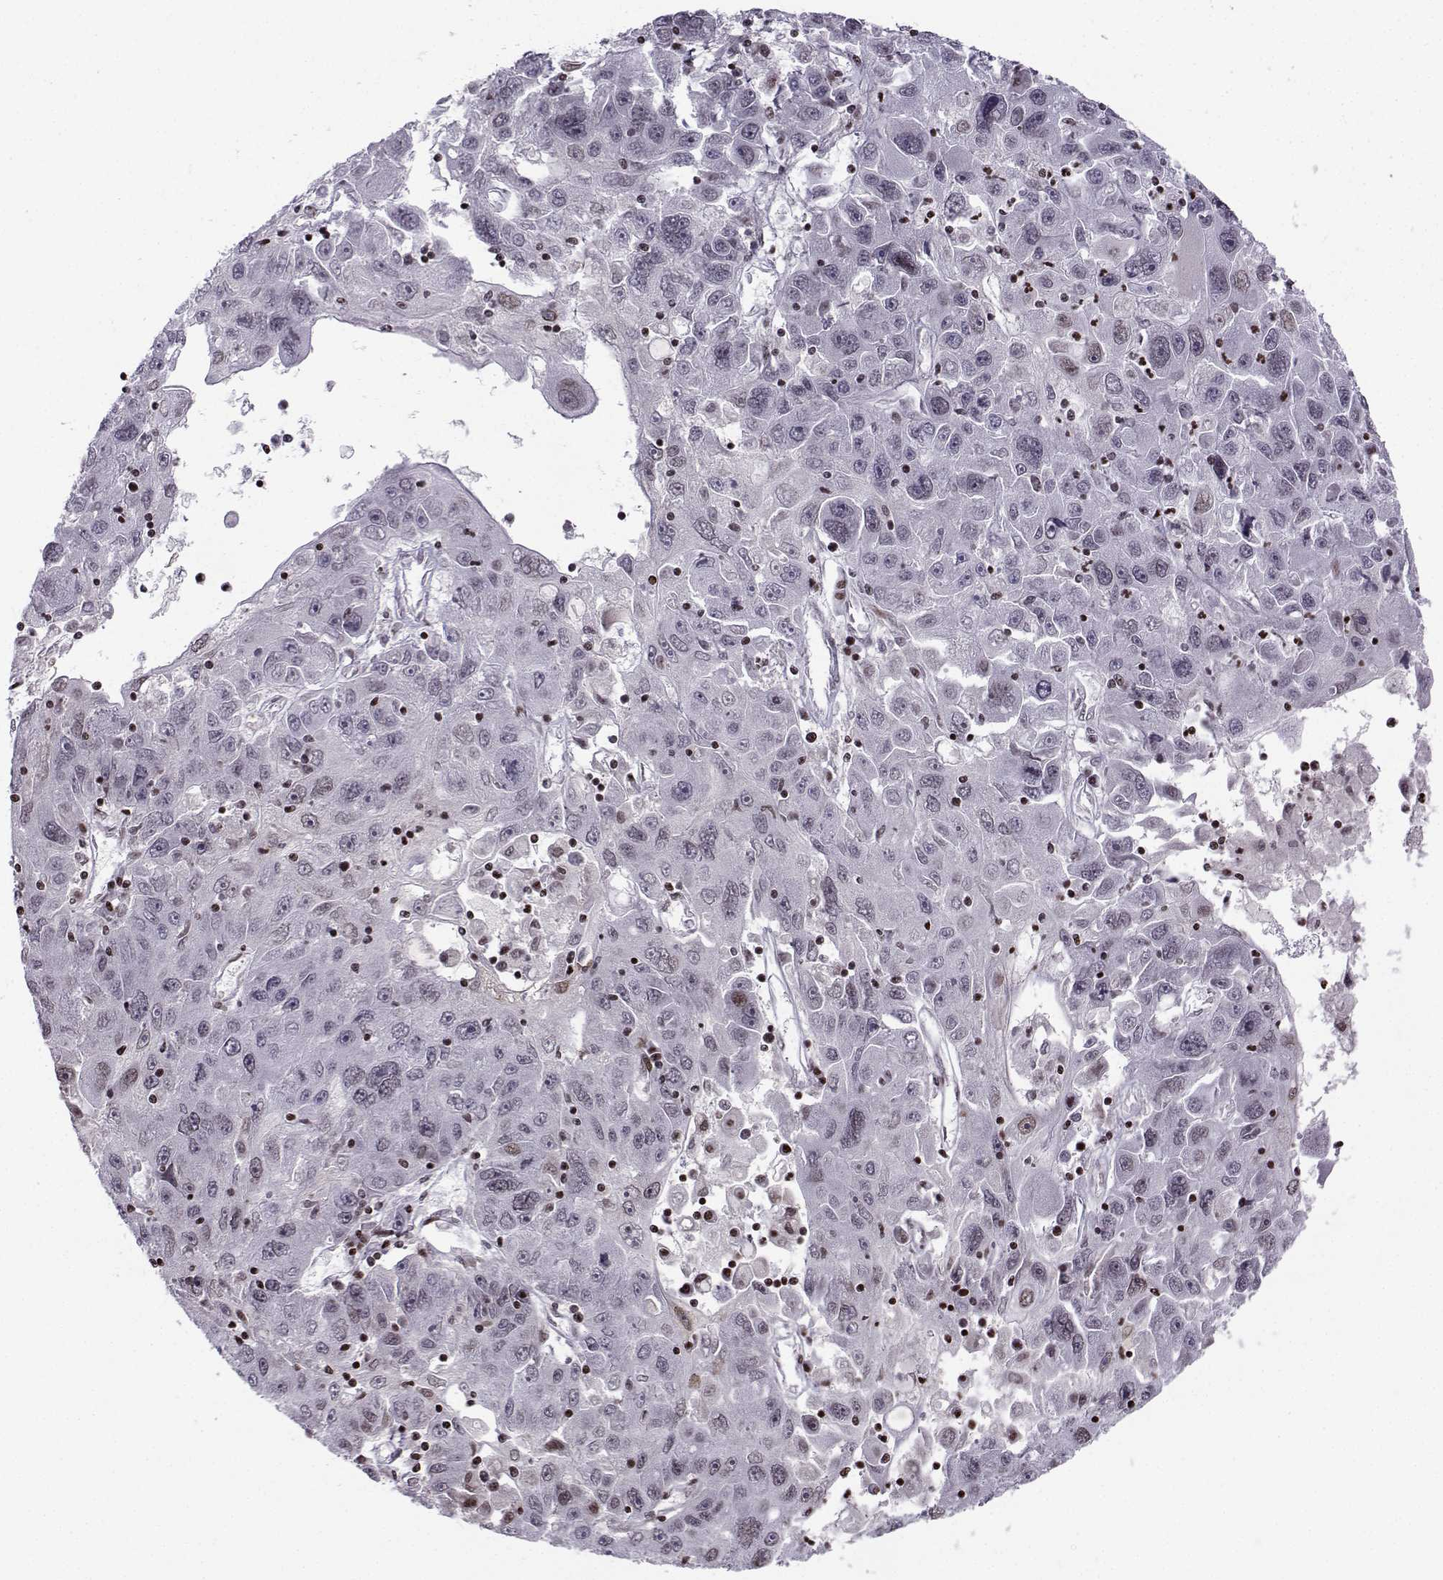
{"staining": {"intensity": "negative", "quantity": "none", "location": "none"}, "tissue": "stomach cancer", "cell_type": "Tumor cells", "image_type": "cancer", "snomed": [{"axis": "morphology", "description": "Adenocarcinoma, NOS"}, {"axis": "topography", "description": "Stomach"}], "caption": "The photomicrograph exhibits no staining of tumor cells in stomach adenocarcinoma. The staining is performed using DAB (3,3'-diaminobenzidine) brown chromogen with nuclei counter-stained in using hematoxylin.", "gene": "ZNF19", "patient": {"sex": "male", "age": 56}}